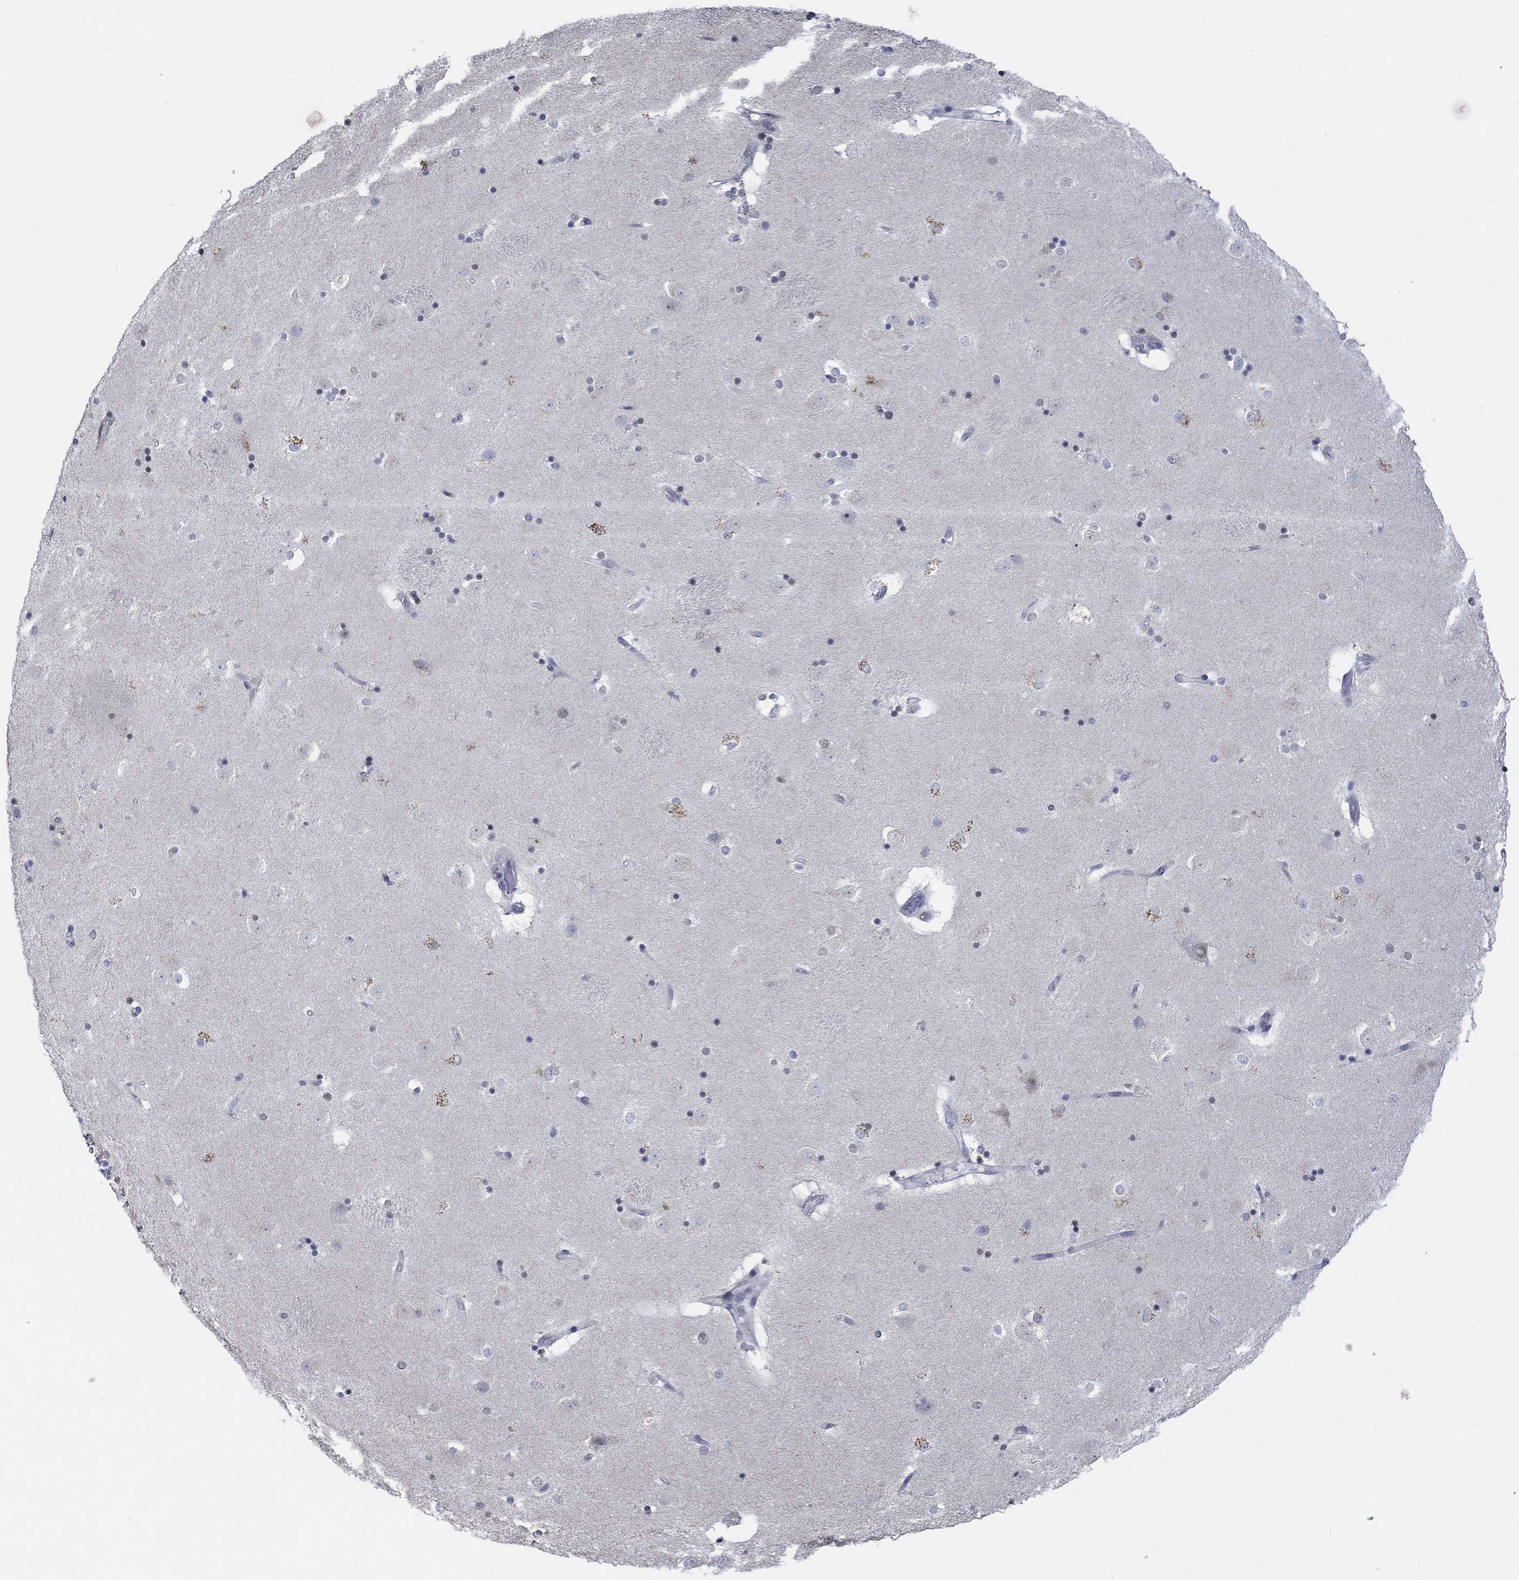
{"staining": {"intensity": "negative", "quantity": "none", "location": "none"}, "tissue": "caudate", "cell_type": "Glial cells", "image_type": "normal", "snomed": [{"axis": "morphology", "description": "Normal tissue, NOS"}, {"axis": "topography", "description": "Lateral ventricle wall"}], "caption": "Immunohistochemical staining of unremarkable human caudate displays no significant staining in glial cells. The staining was performed using DAB (3,3'-diaminobenzidine) to visualize the protein expression in brown, while the nuclei were stained in blue with hematoxylin (Magnification: 20x).", "gene": "HTN1", "patient": {"sex": "male", "age": 51}}